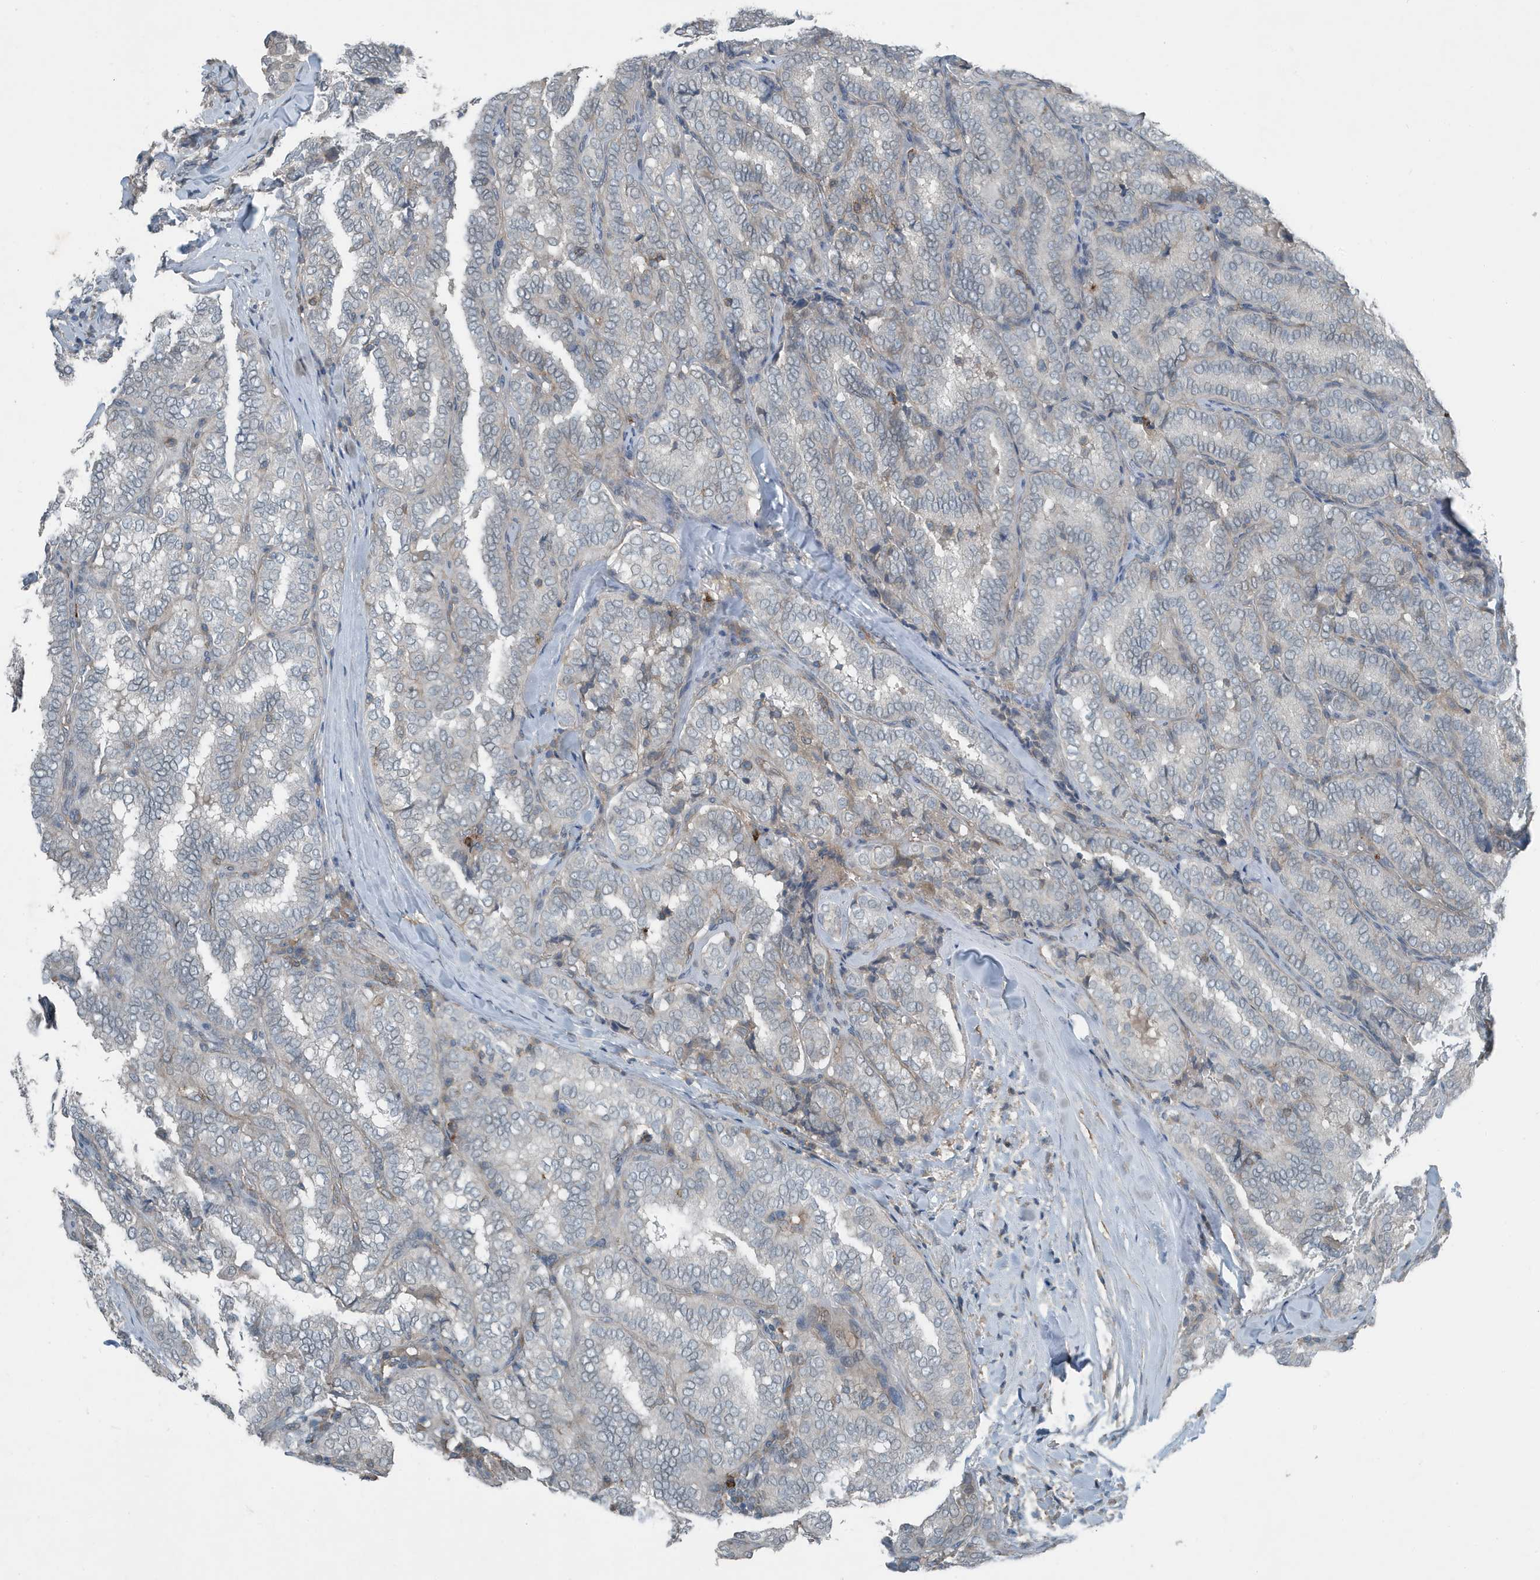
{"staining": {"intensity": "negative", "quantity": "none", "location": "none"}, "tissue": "thyroid cancer", "cell_type": "Tumor cells", "image_type": "cancer", "snomed": [{"axis": "morphology", "description": "Normal tissue, NOS"}, {"axis": "morphology", "description": "Papillary adenocarcinoma, NOS"}, {"axis": "topography", "description": "Thyroid gland"}], "caption": "DAB (3,3'-diaminobenzidine) immunohistochemical staining of papillary adenocarcinoma (thyroid) demonstrates no significant expression in tumor cells.", "gene": "DAPP1", "patient": {"sex": "female", "age": 30}}